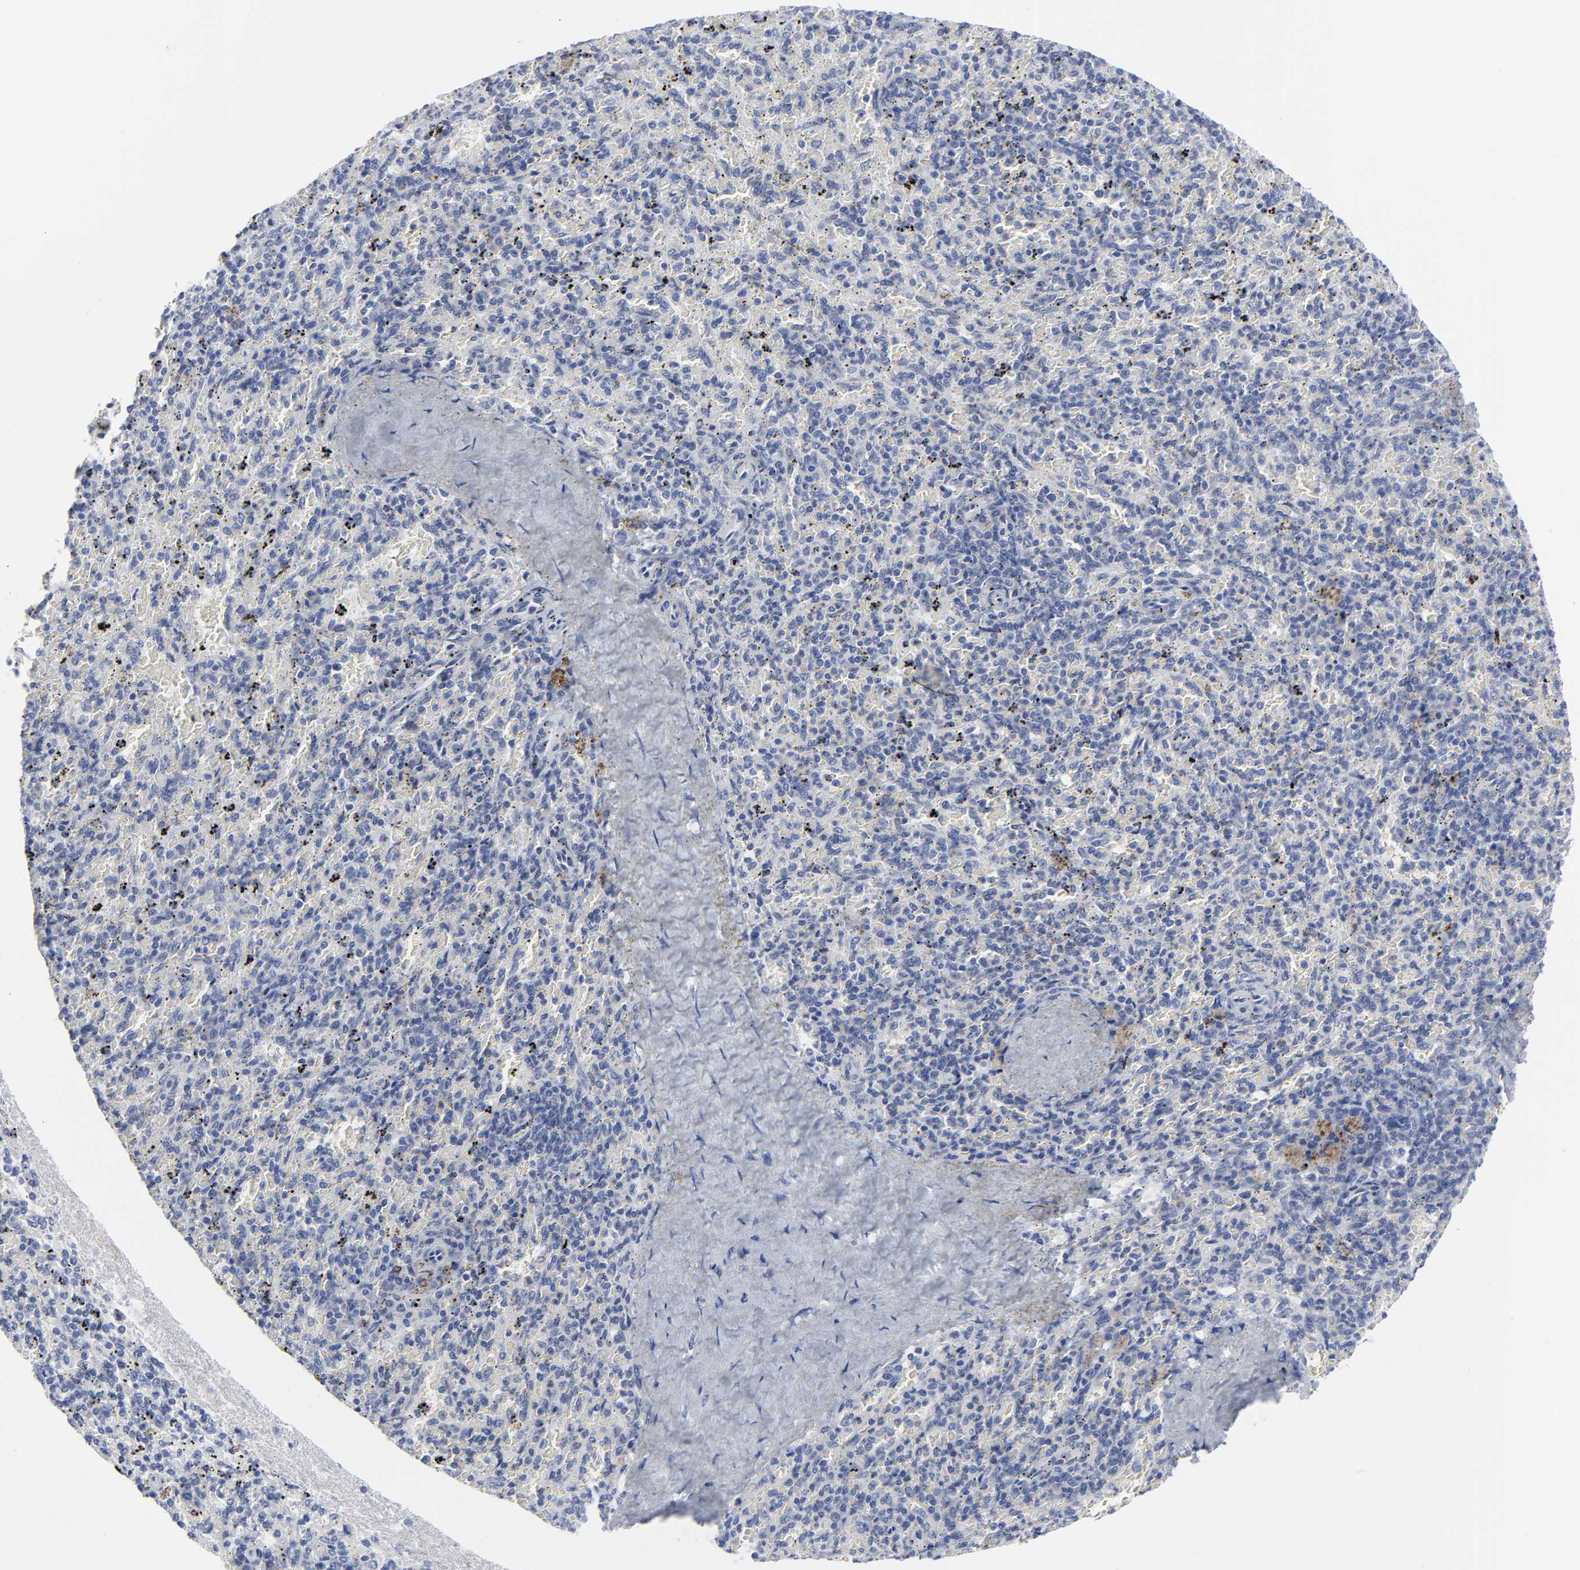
{"staining": {"intensity": "negative", "quantity": "none", "location": "none"}, "tissue": "spleen", "cell_type": "Cells in red pulp", "image_type": "normal", "snomed": [{"axis": "morphology", "description": "Normal tissue, NOS"}, {"axis": "topography", "description": "Spleen"}], "caption": "Immunohistochemistry (IHC) histopathology image of normal spleen: spleen stained with DAB demonstrates no significant protein expression in cells in red pulp.", "gene": "CLEC4G", "patient": {"sex": "female", "age": 43}}